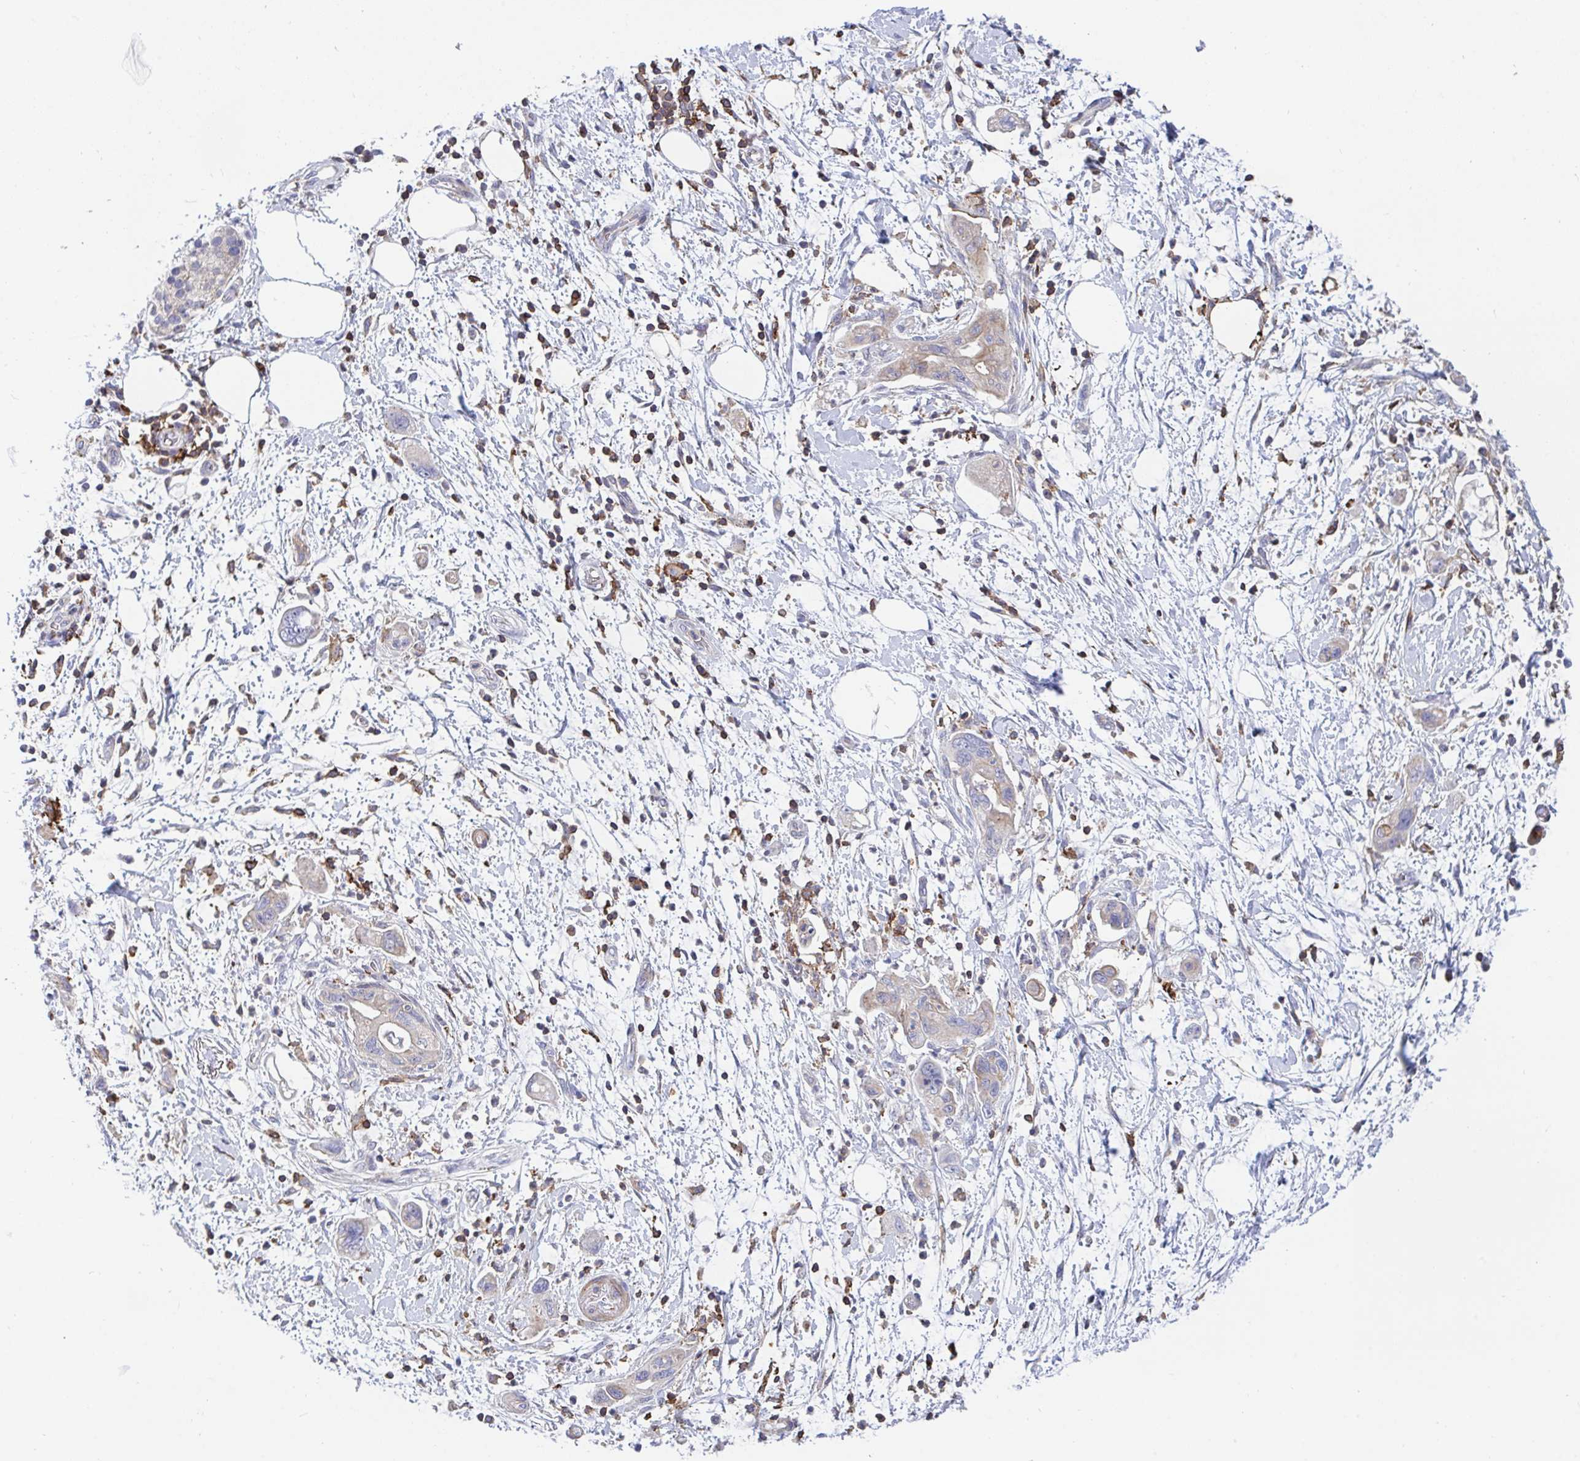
{"staining": {"intensity": "weak", "quantity": "25%-75%", "location": "cytoplasmic/membranous"}, "tissue": "pancreatic cancer", "cell_type": "Tumor cells", "image_type": "cancer", "snomed": [{"axis": "morphology", "description": "Adenocarcinoma, NOS"}, {"axis": "topography", "description": "Pancreas"}], "caption": "IHC micrograph of neoplastic tissue: pancreatic adenocarcinoma stained using immunohistochemistry reveals low levels of weak protein expression localized specifically in the cytoplasmic/membranous of tumor cells, appearing as a cytoplasmic/membranous brown color.", "gene": "FRMD3", "patient": {"sex": "female", "age": 73}}